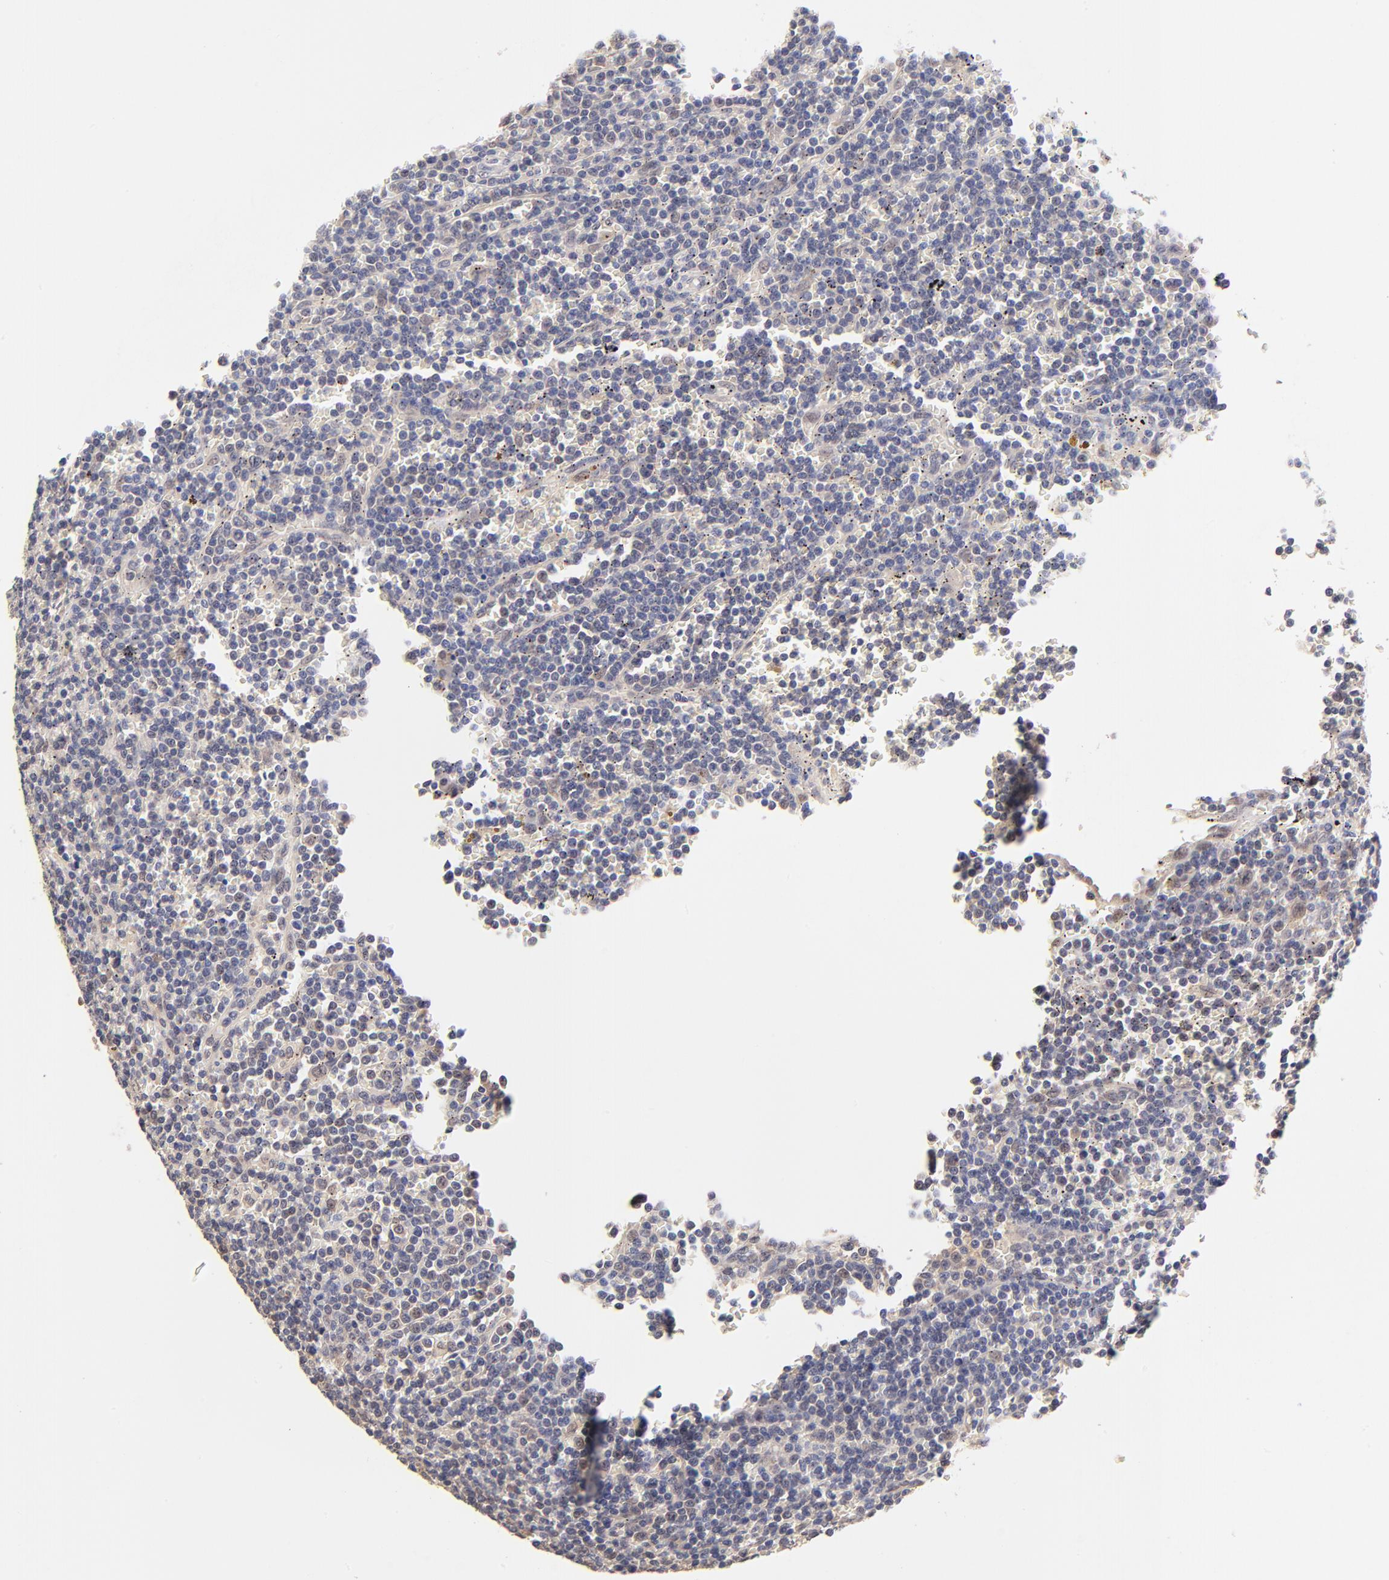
{"staining": {"intensity": "negative", "quantity": "none", "location": "none"}, "tissue": "lymphoma", "cell_type": "Tumor cells", "image_type": "cancer", "snomed": [{"axis": "morphology", "description": "Malignant lymphoma, non-Hodgkin's type, Low grade"}, {"axis": "topography", "description": "Spleen"}], "caption": "Human lymphoma stained for a protein using immunohistochemistry (IHC) shows no expression in tumor cells.", "gene": "TXNL1", "patient": {"sex": "male", "age": 80}}